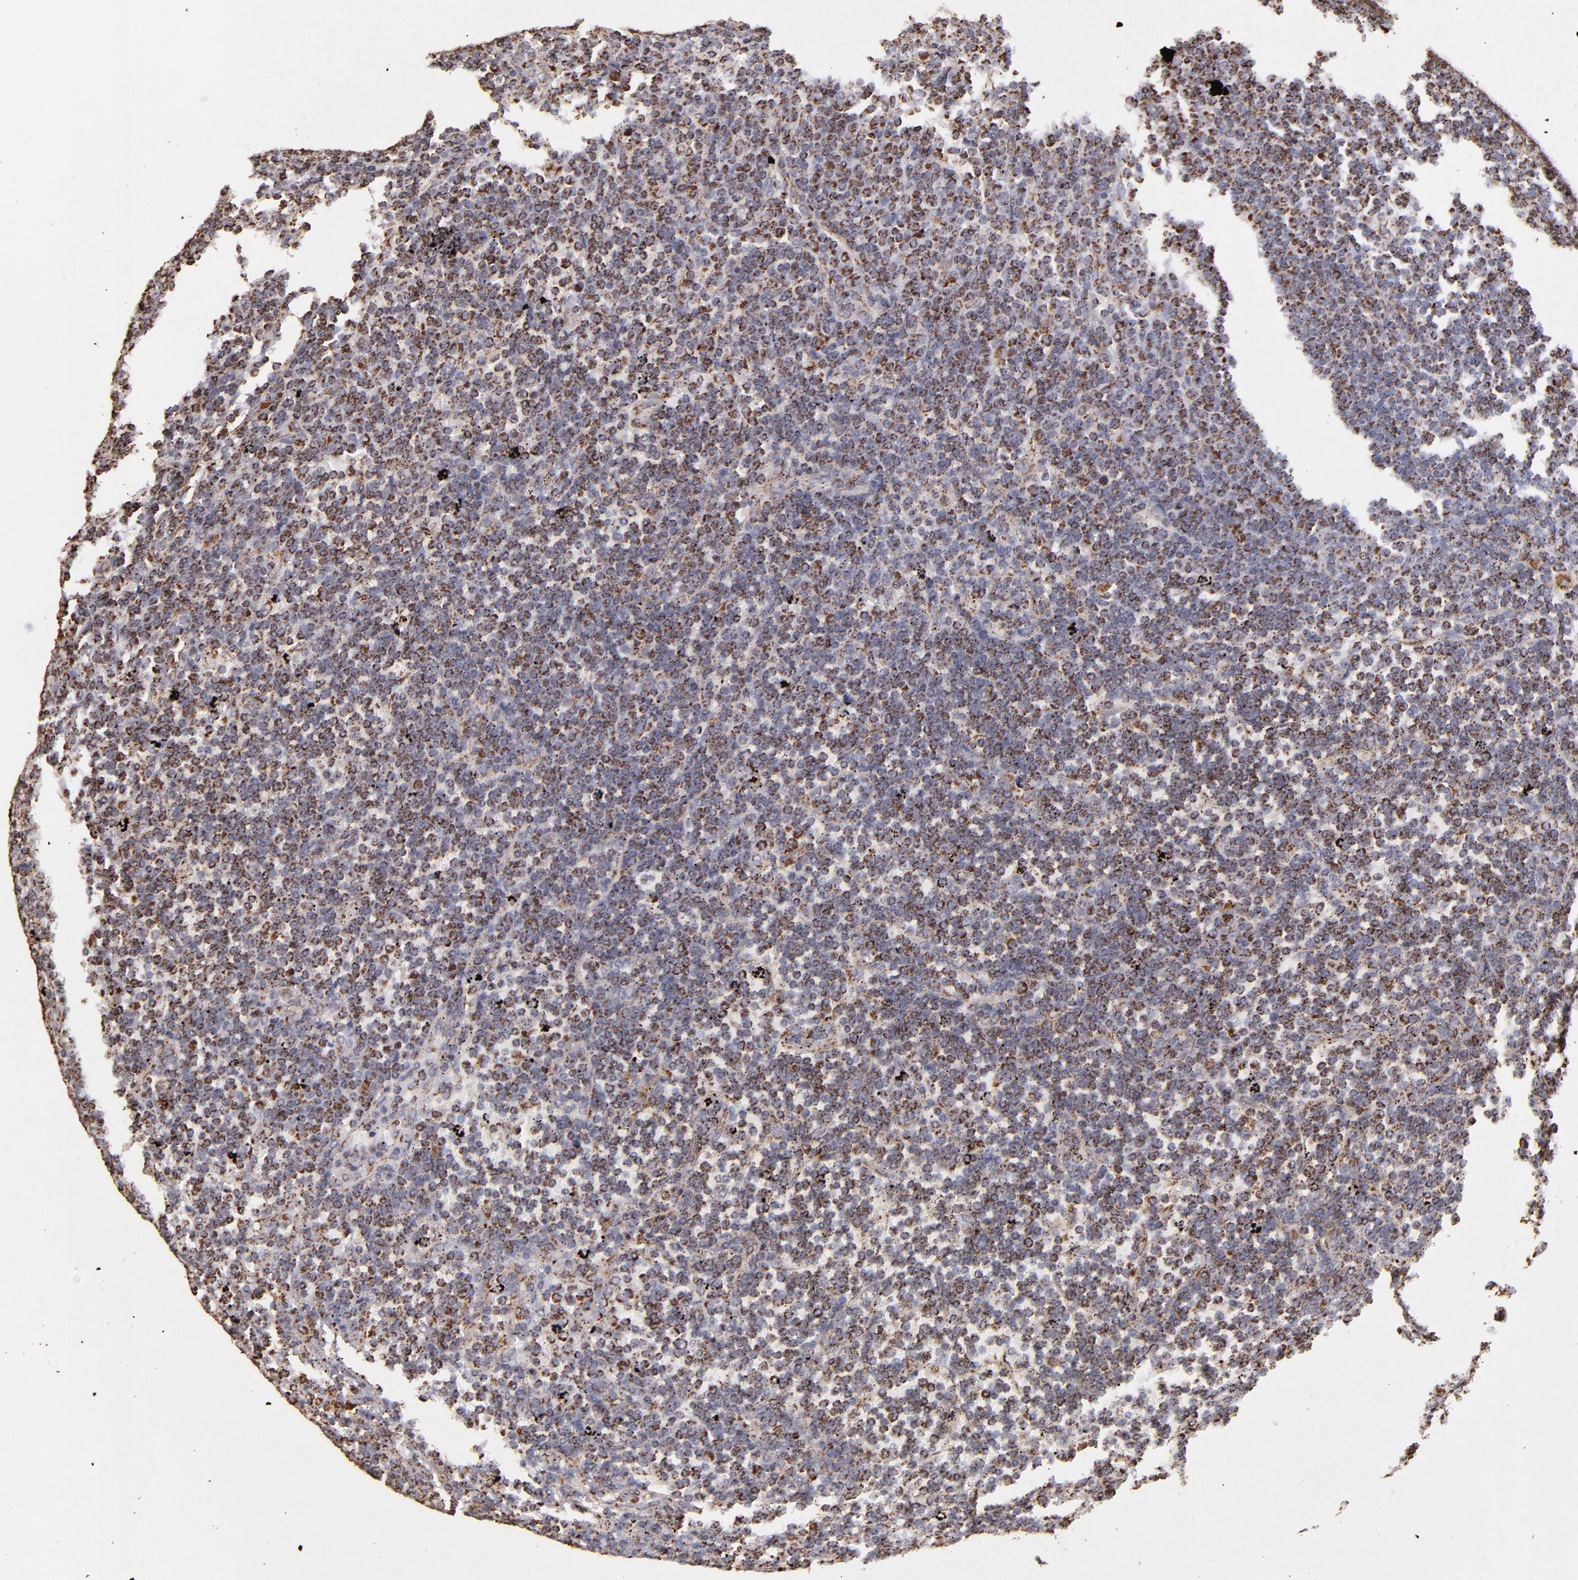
{"staining": {"intensity": "moderate", "quantity": ">75%", "location": "cytoplasmic/membranous"}, "tissue": "lymphoma", "cell_type": "Tumor cells", "image_type": "cancer", "snomed": [{"axis": "morphology", "description": "Malignant lymphoma, non-Hodgkin's type, Low grade"}, {"axis": "topography", "description": "Spleen"}], "caption": "A medium amount of moderate cytoplasmic/membranous expression is identified in approximately >75% of tumor cells in low-grade malignant lymphoma, non-Hodgkin's type tissue.", "gene": "DLST", "patient": {"sex": "male", "age": 80}}